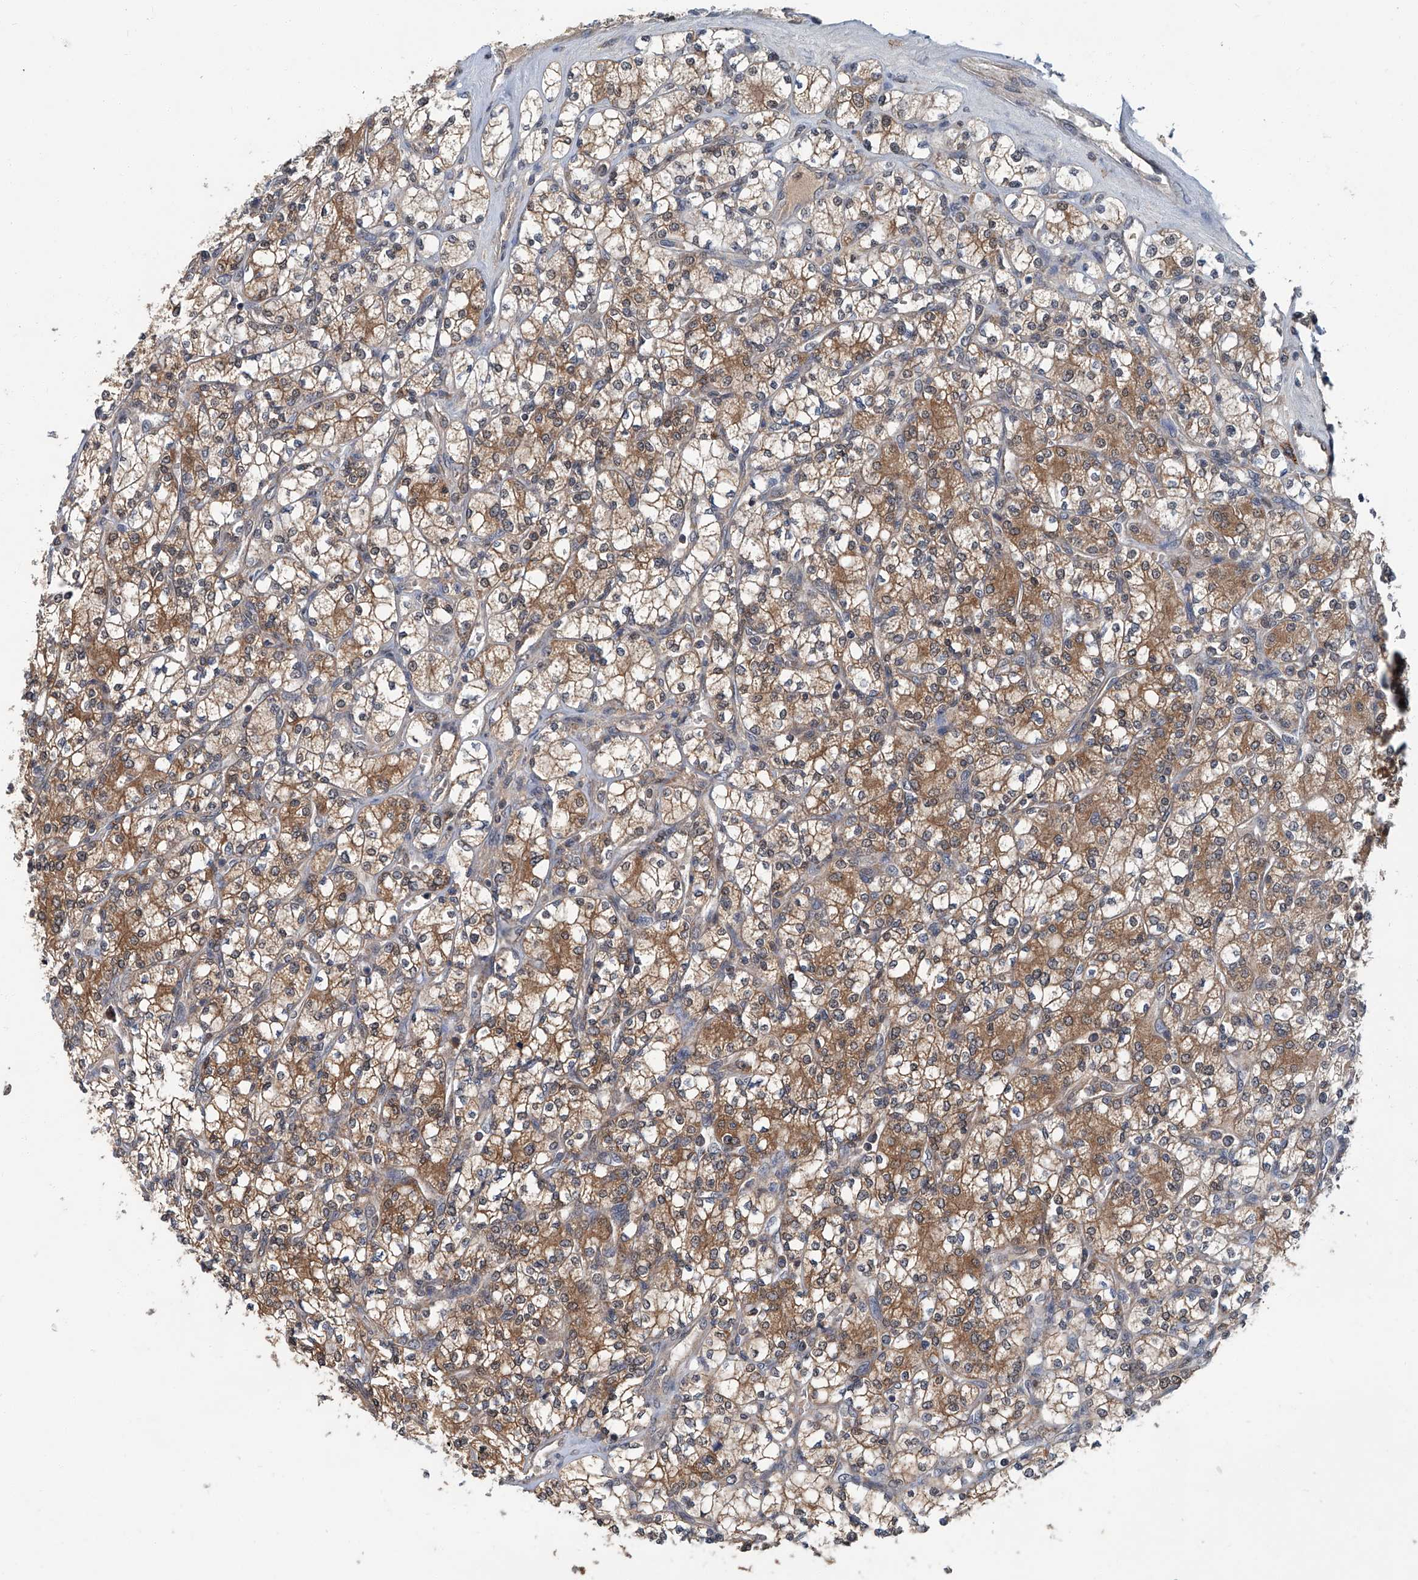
{"staining": {"intensity": "moderate", "quantity": ">75%", "location": "cytoplasmic/membranous"}, "tissue": "renal cancer", "cell_type": "Tumor cells", "image_type": "cancer", "snomed": [{"axis": "morphology", "description": "Adenocarcinoma, NOS"}, {"axis": "topography", "description": "Kidney"}], "caption": "Renal cancer (adenocarcinoma) was stained to show a protein in brown. There is medium levels of moderate cytoplasmic/membranous positivity in approximately >75% of tumor cells.", "gene": "CLK1", "patient": {"sex": "male", "age": 77}}